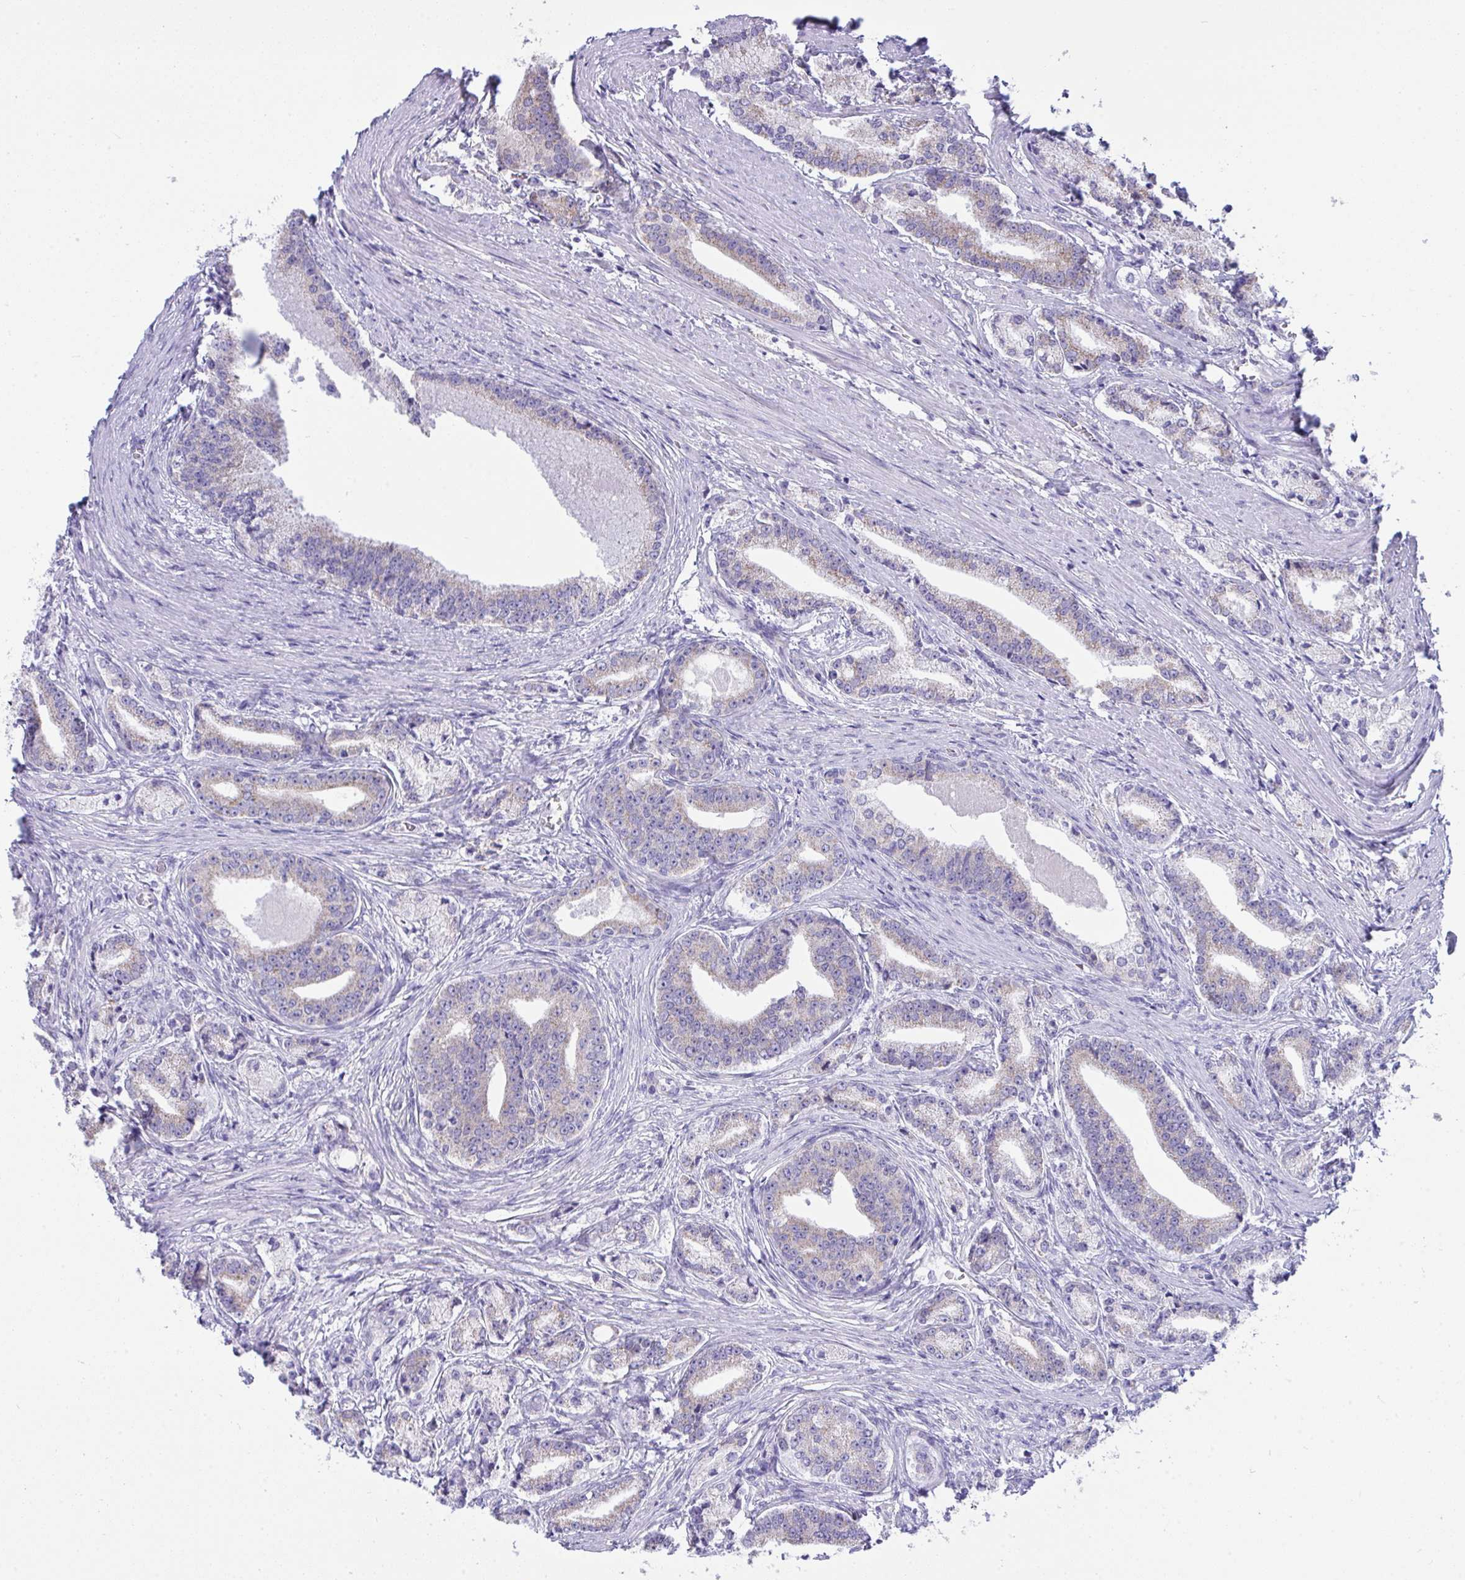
{"staining": {"intensity": "weak", "quantity": "25%-75%", "location": "cytoplasmic/membranous"}, "tissue": "prostate cancer", "cell_type": "Tumor cells", "image_type": "cancer", "snomed": [{"axis": "morphology", "description": "Adenocarcinoma, High grade"}, {"axis": "topography", "description": "Prostate and seminal vesicle, NOS"}], "caption": "A brown stain highlights weak cytoplasmic/membranous staining of a protein in prostate cancer (adenocarcinoma (high-grade)) tumor cells. Nuclei are stained in blue.", "gene": "PLA2G12B", "patient": {"sex": "male", "age": 61}}